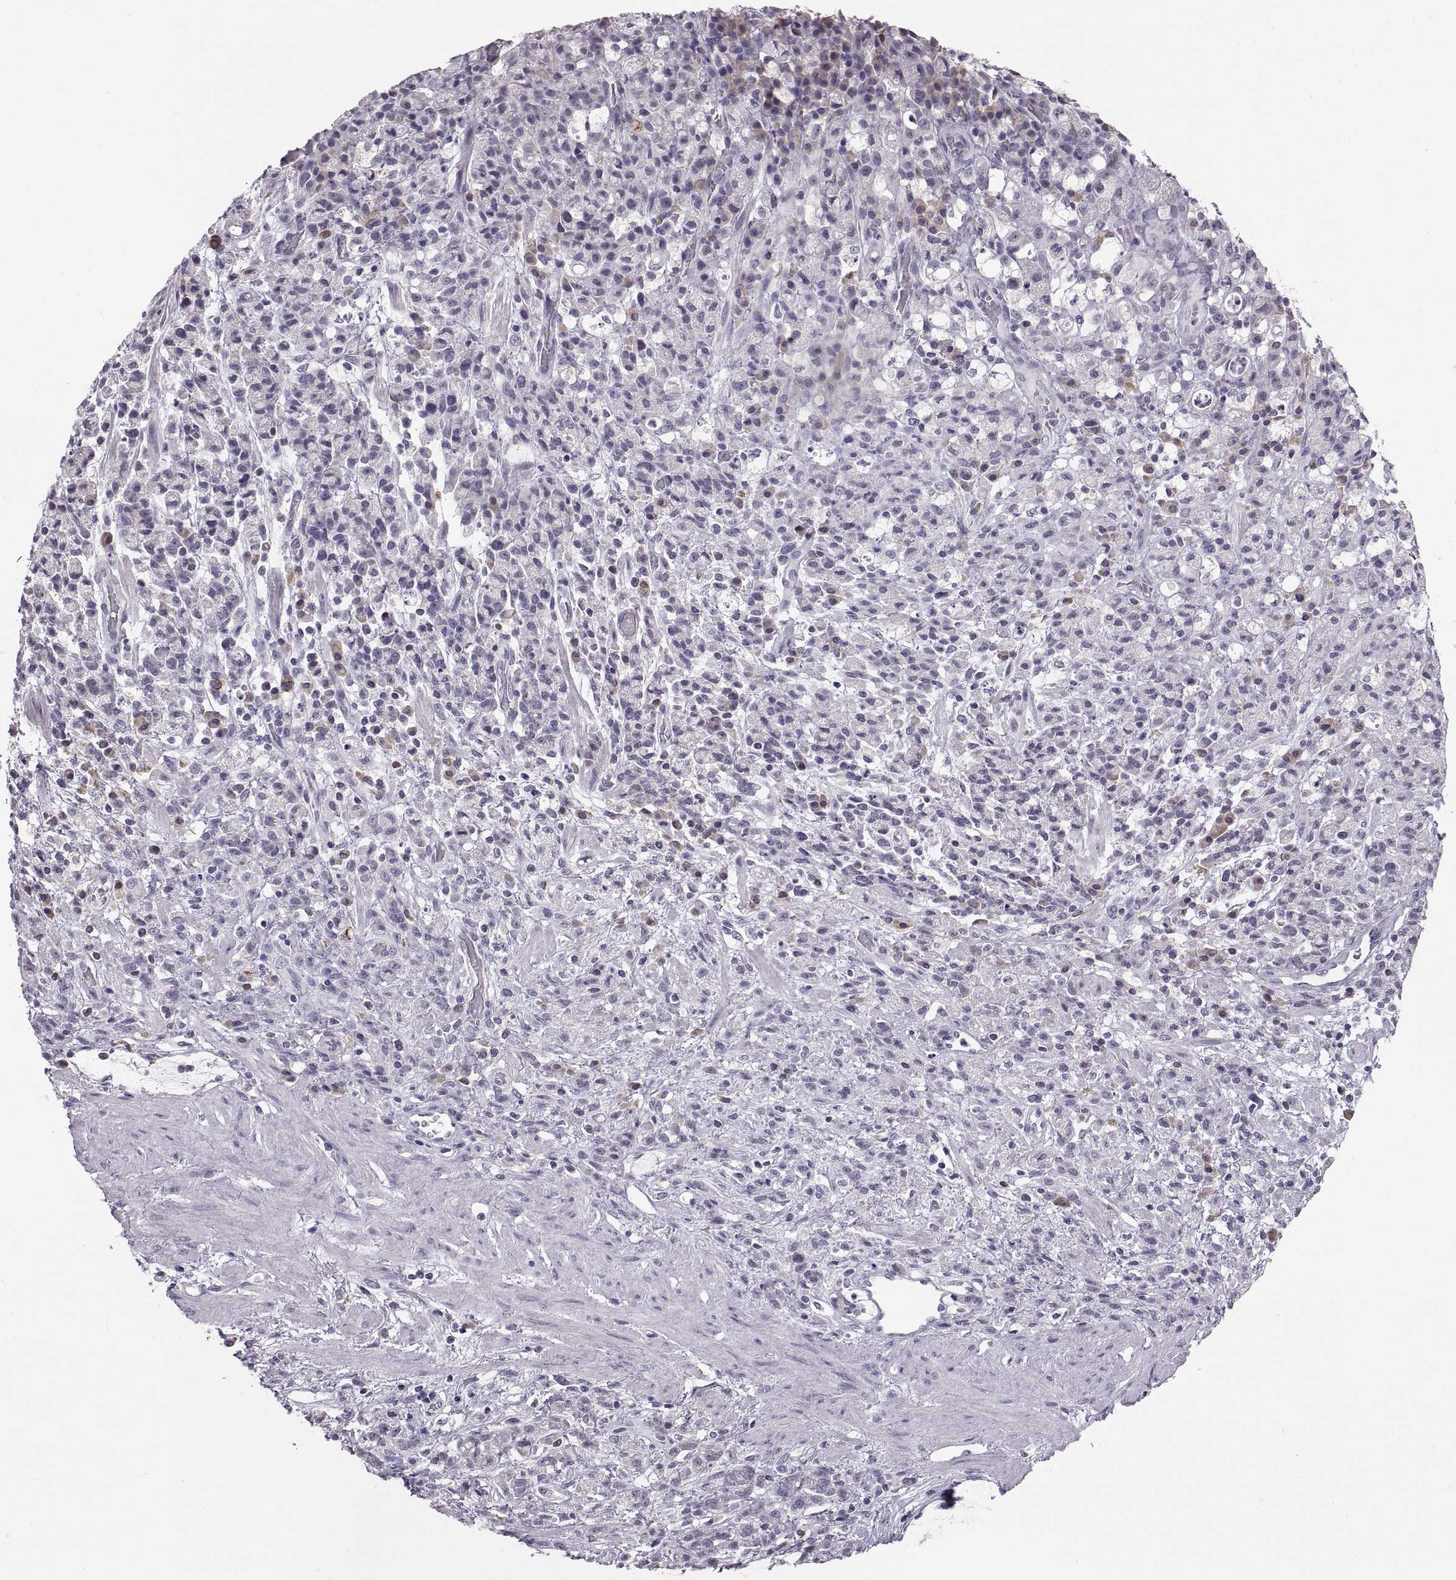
{"staining": {"intensity": "negative", "quantity": "none", "location": "none"}, "tissue": "stomach cancer", "cell_type": "Tumor cells", "image_type": "cancer", "snomed": [{"axis": "morphology", "description": "Adenocarcinoma, NOS"}, {"axis": "topography", "description": "Stomach"}], "caption": "There is no significant staining in tumor cells of adenocarcinoma (stomach).", "gene": "MAGEB18", "patient": {"sex": "female", "age": 60}}